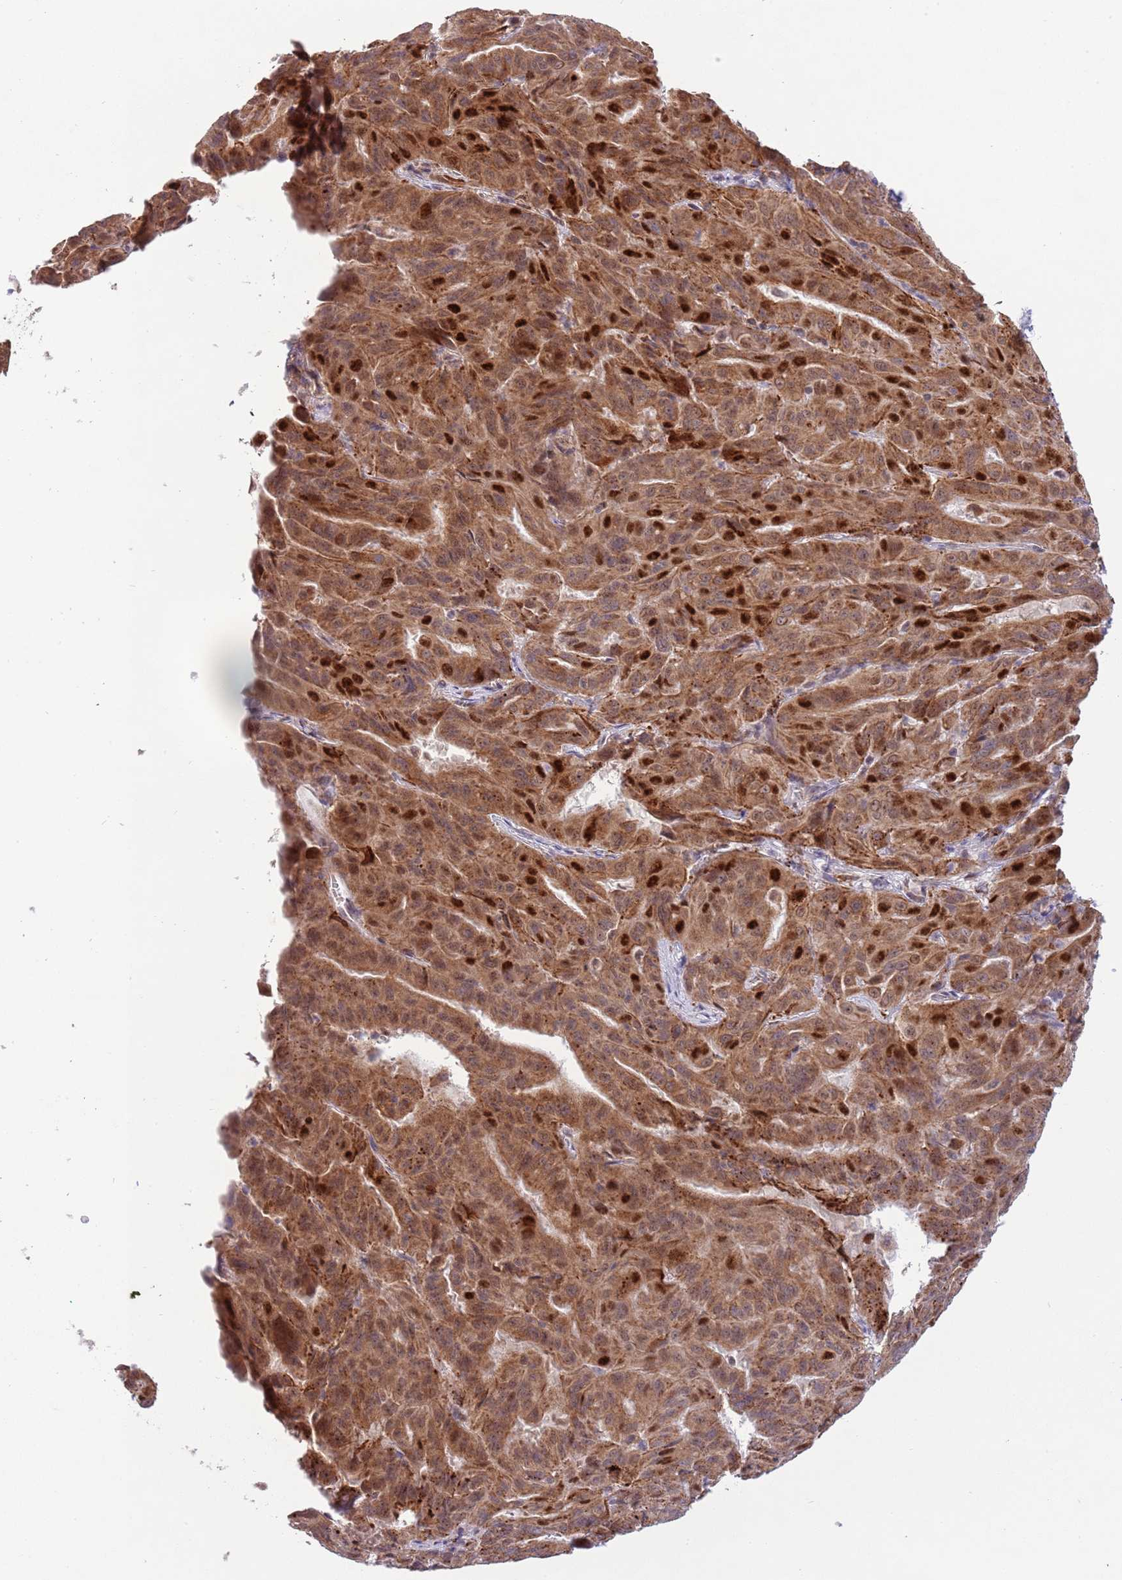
{"staining": {"intensity": "strong", "quantity": ">75%", "location": "cytoplasmic/membranous"}, "tissue": "pancreatic cancer", "cell_type": "Tumor cells", "image_type": "cancer", "snomed": [{"axis": "morphology", "description": "Adenocarcinoma, NOS"}, {"axis": "topography", "description": "Pancreas"}], "caption": "Pancreatic cancer was stained to show a protein in brown. There is high levels of strong cytoplasmic/membranous expression in about >75% of tumor cells. (DAB IHC with brightfield microscopy, high magnification).", "gene": "TRIM27", "patient": {"sex": "male", "age": 63}}